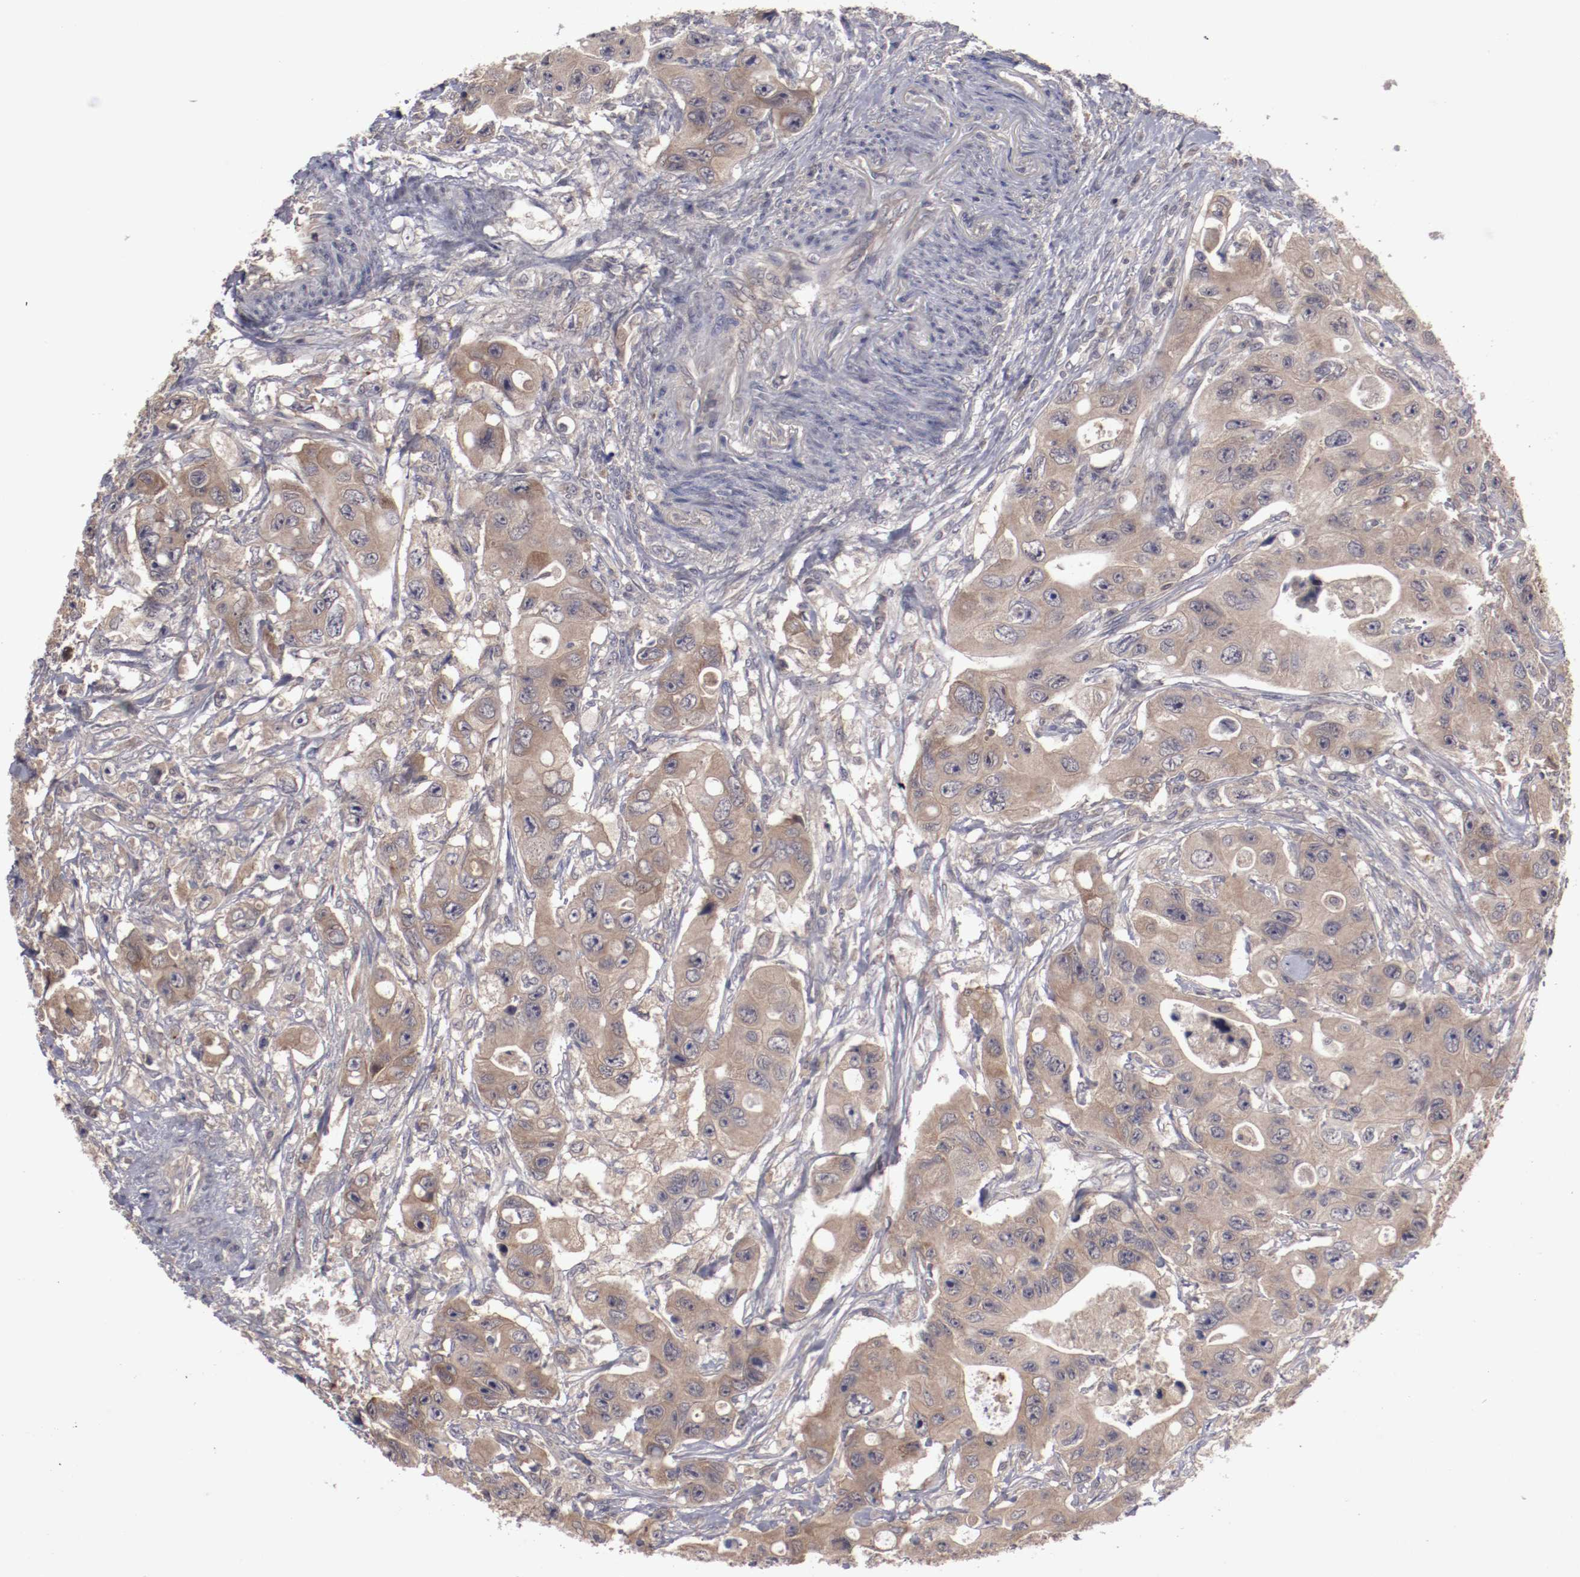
{"staining": {"intensity": "weak", "quantity": ">75%", "location": "cytoplasmic/membranous"}, "tissue": "colorectal cancer", "cell_type": "Tumor cells", "image_type": "cancer", "snomed": [{"axis": "morphology", "description": "Adenocarcinoma, NOS"}, {"axis": "topography", "description": "Colon"}], "caption": "Protein expression by immunohistochemistry (IHC) exhibits weak cytoplasmic/membranous expression in about >75% of tumor cells in colorectal cancer.", "gene": "CP", "patient": {"sex": "female", "age": 46}}